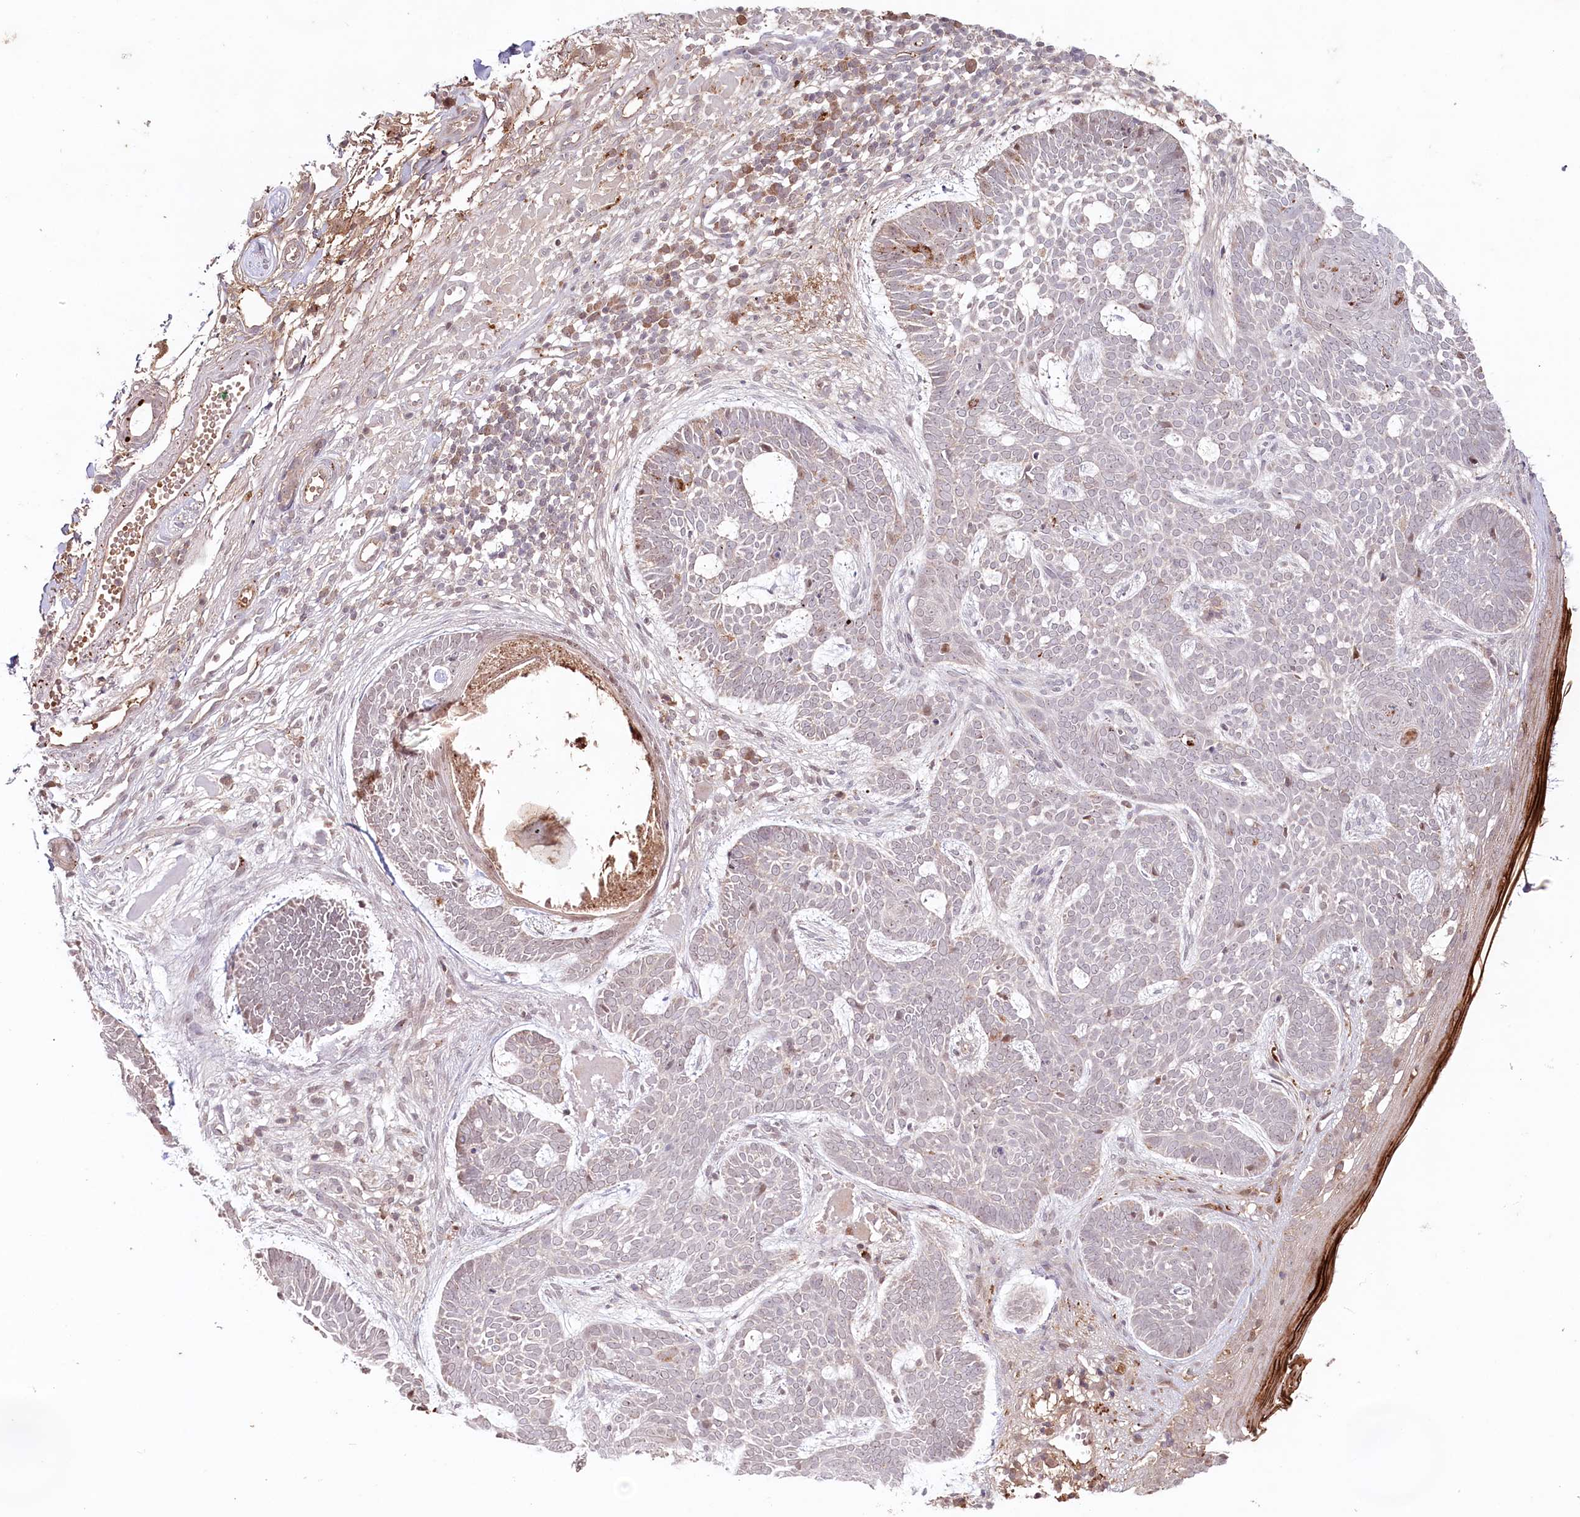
{"staining": {"intensity": "negative", "quantity": "none", "location": "none"}, "tissue": "skin cancer", "cell_type": "Tumor cells", "image_type": "cancer", "snomed": [{"axis": "morphology", "description": "Basal cell carcinoma"}, {"axis": "topography", "description": "Skin"}], "caption": "High power microscopy histopathology image of an immunohistochemistry (IHC) image of skin basal cell carcinoma, revealing no significant expression in tumor cells.", "gene": "PSAPL1", "patient": {"sex": "male", "age": 85}}